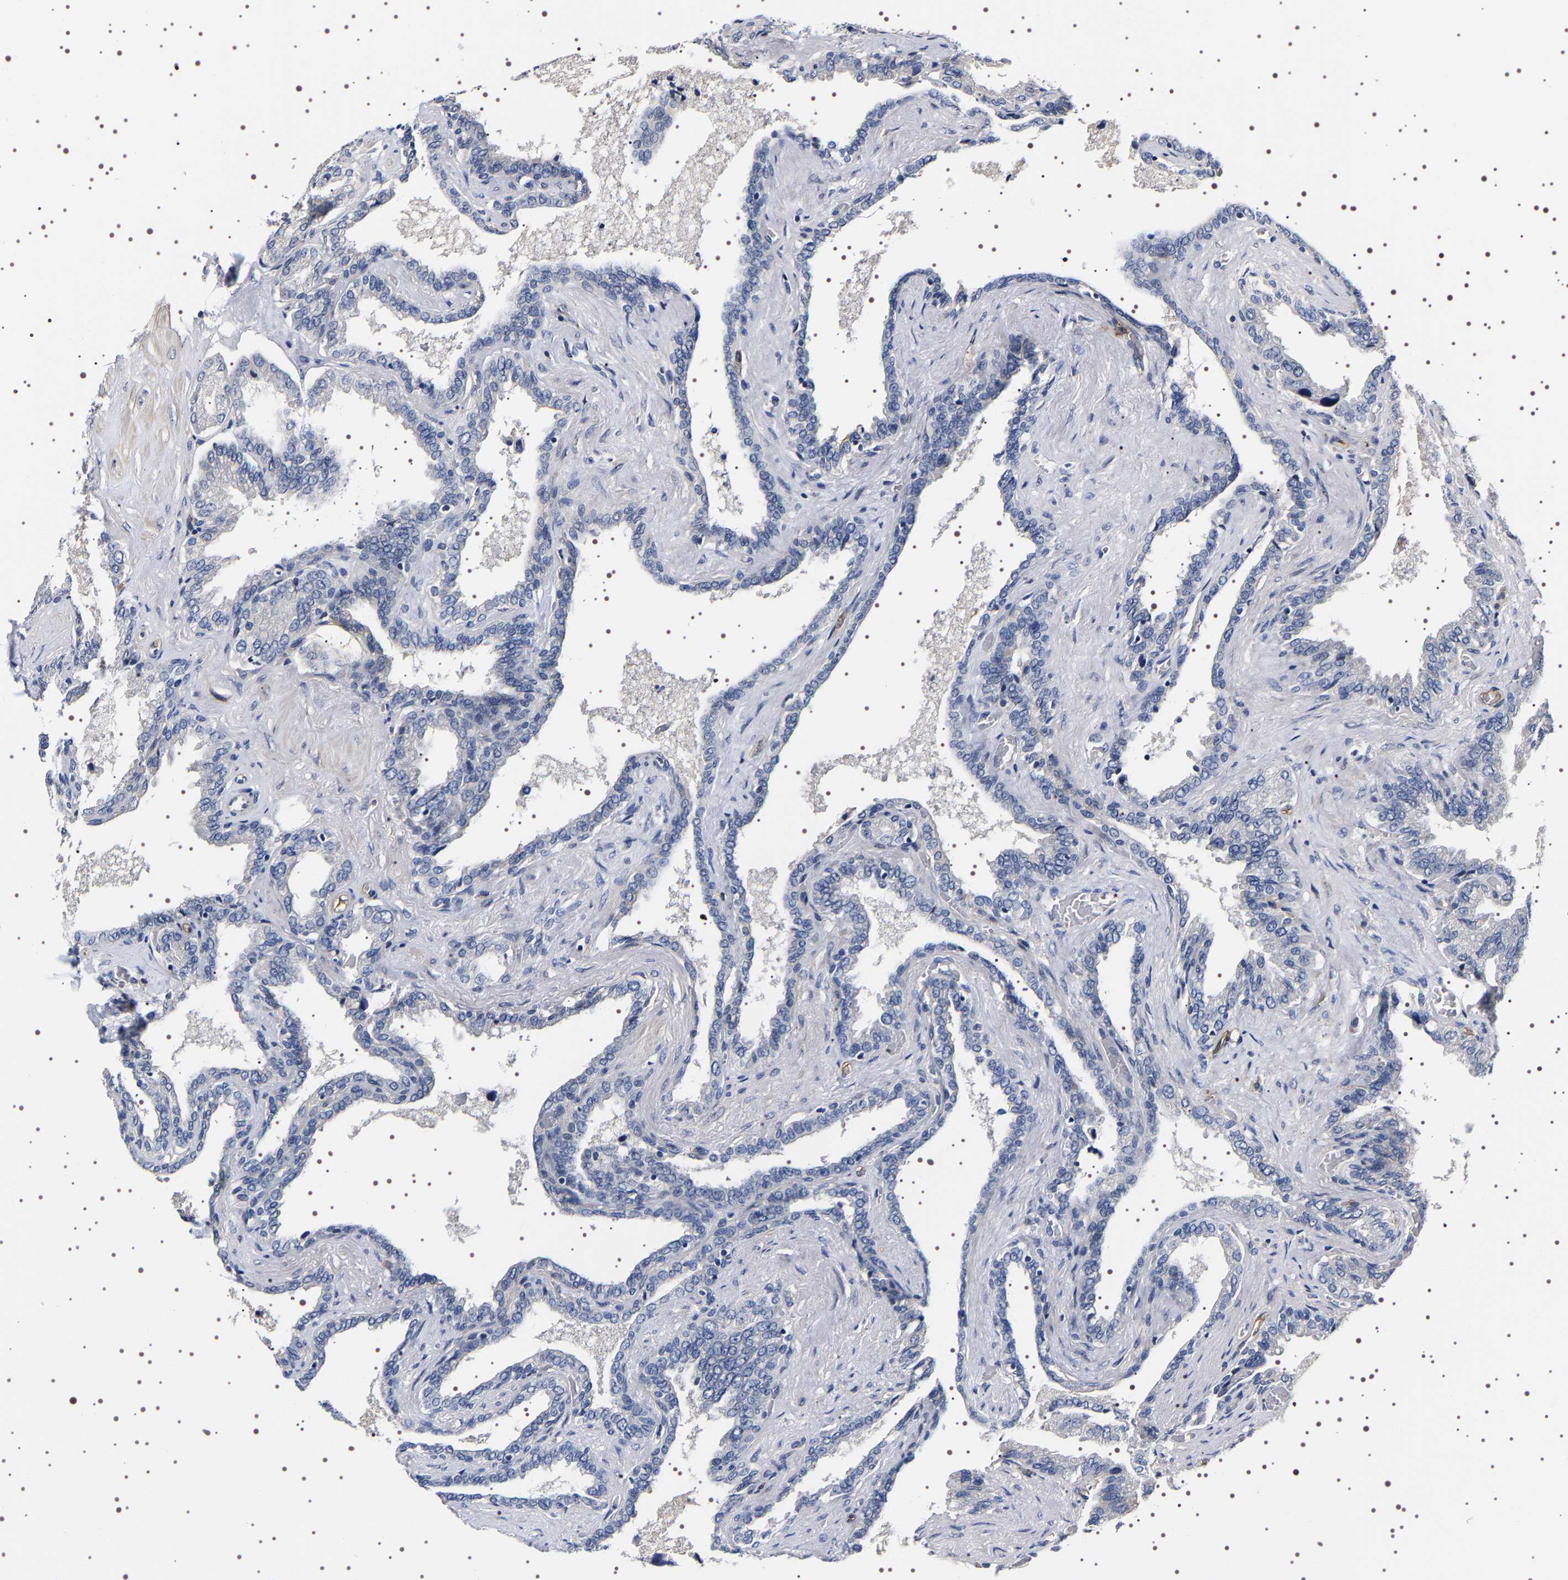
{"staining": {"intensity": "negative", "quantity": "none", "location": "none"}, "tissue": "seminal vesicle", "cell_type": "Glandular cells", "image_type": "normal", "snomed": [{"axis": "morphology", "description": "Normal tissue, NOS"}, {"axis": "topography", "description": "Seminal veicle"}], "caption": "Immunohistochemical staining of benign human seminal vesicle displays no significant expression in glandular cells.", "gene": "ALPL", "patient": {"sex": "male", "age": 46}}